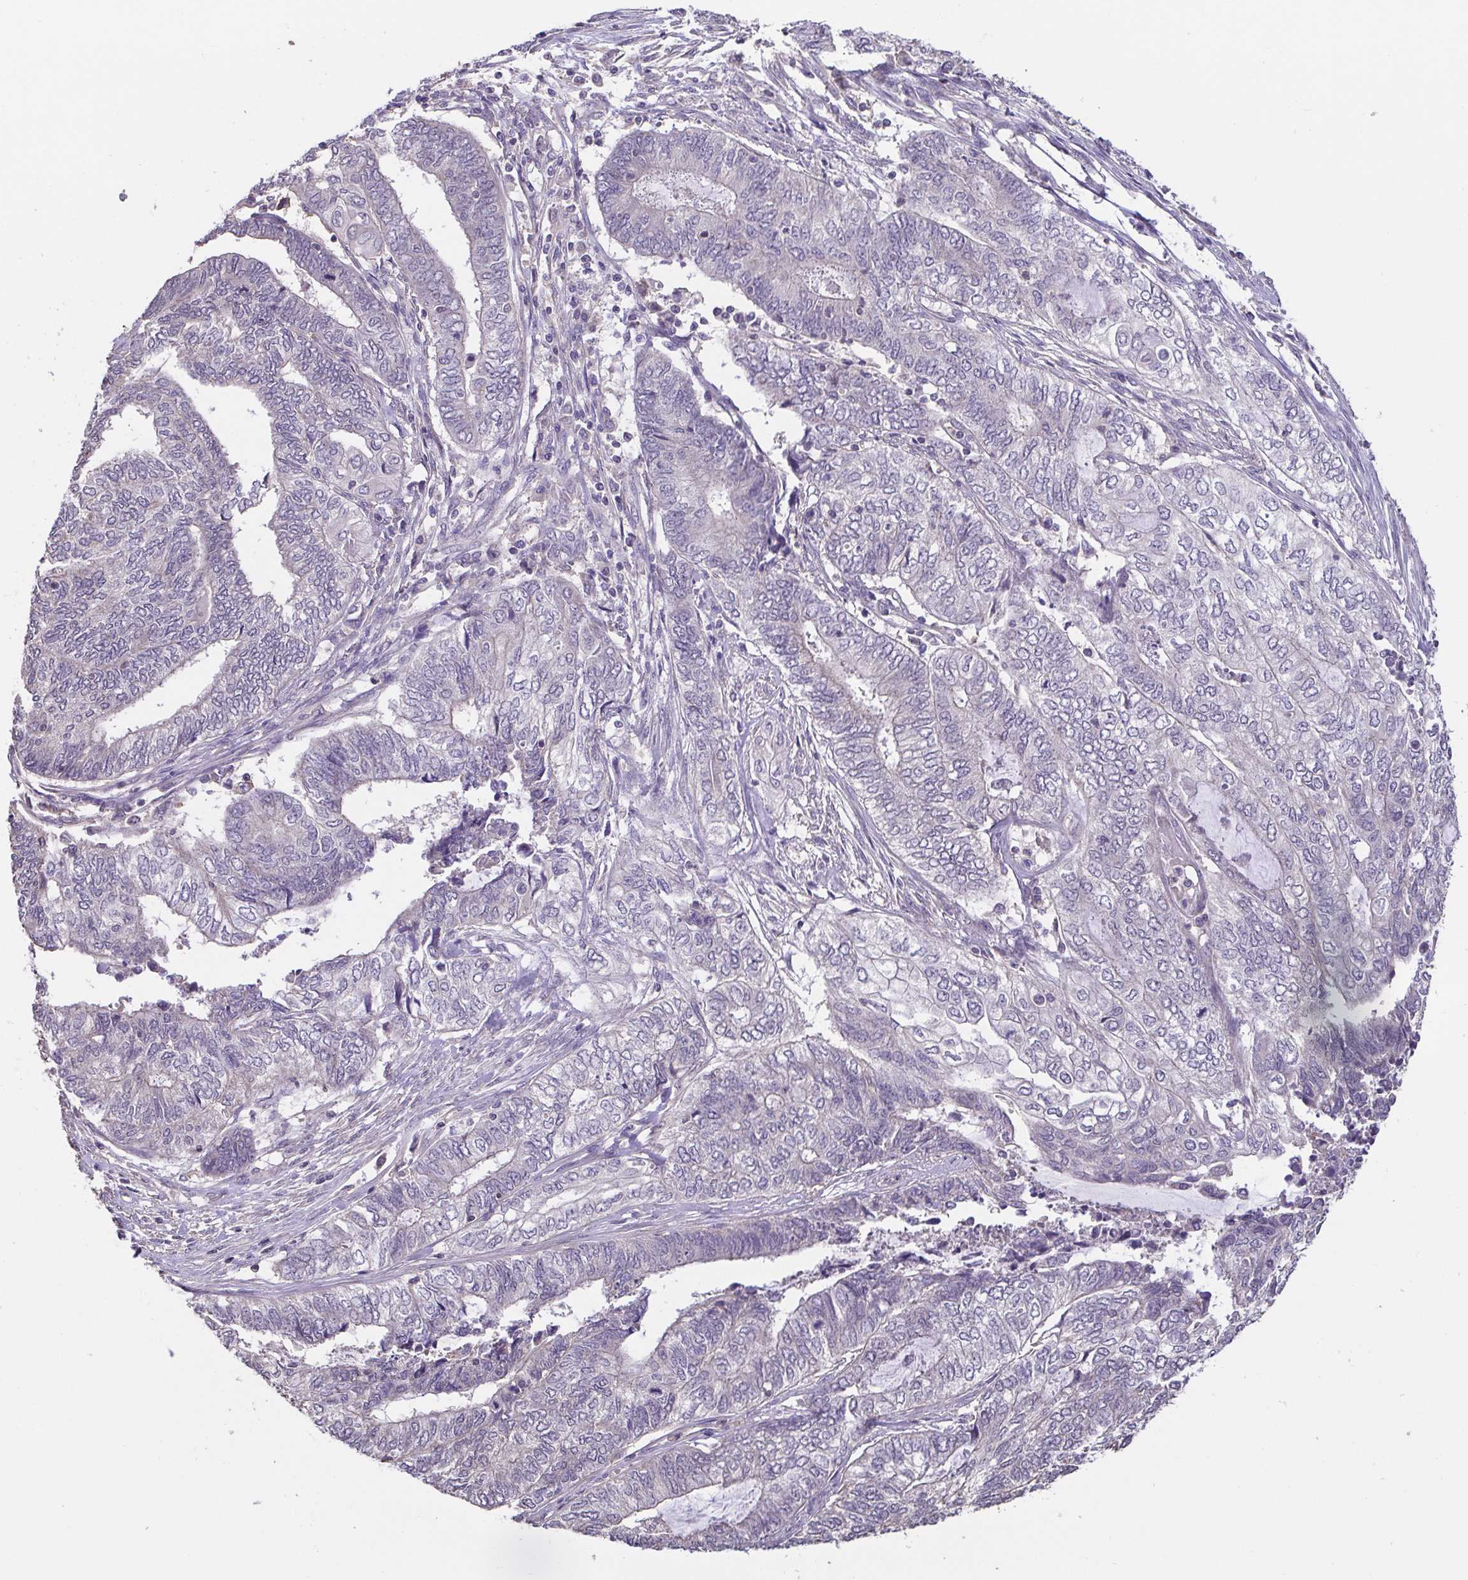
{"staining": {"intensity": "negative", "quantity": "none", "location": "none"}, "tissue": "endometrial cancer", "cell_type": "Tumor cells", "image_type": "cancer", "snomed": [{"axis": "morphology", "description": "Adenocarcinoma, NOS"}, {"axis": "topography", "description": "Uterus"}, {"axis": "topography", "description": "Endometrium"}], "caption": "Human endometrial cancer stained for a protein using IHC shows no staining in tumor cells.", "gene": "ACTRT2", "patient": {"sex": "female", "age": 70}}